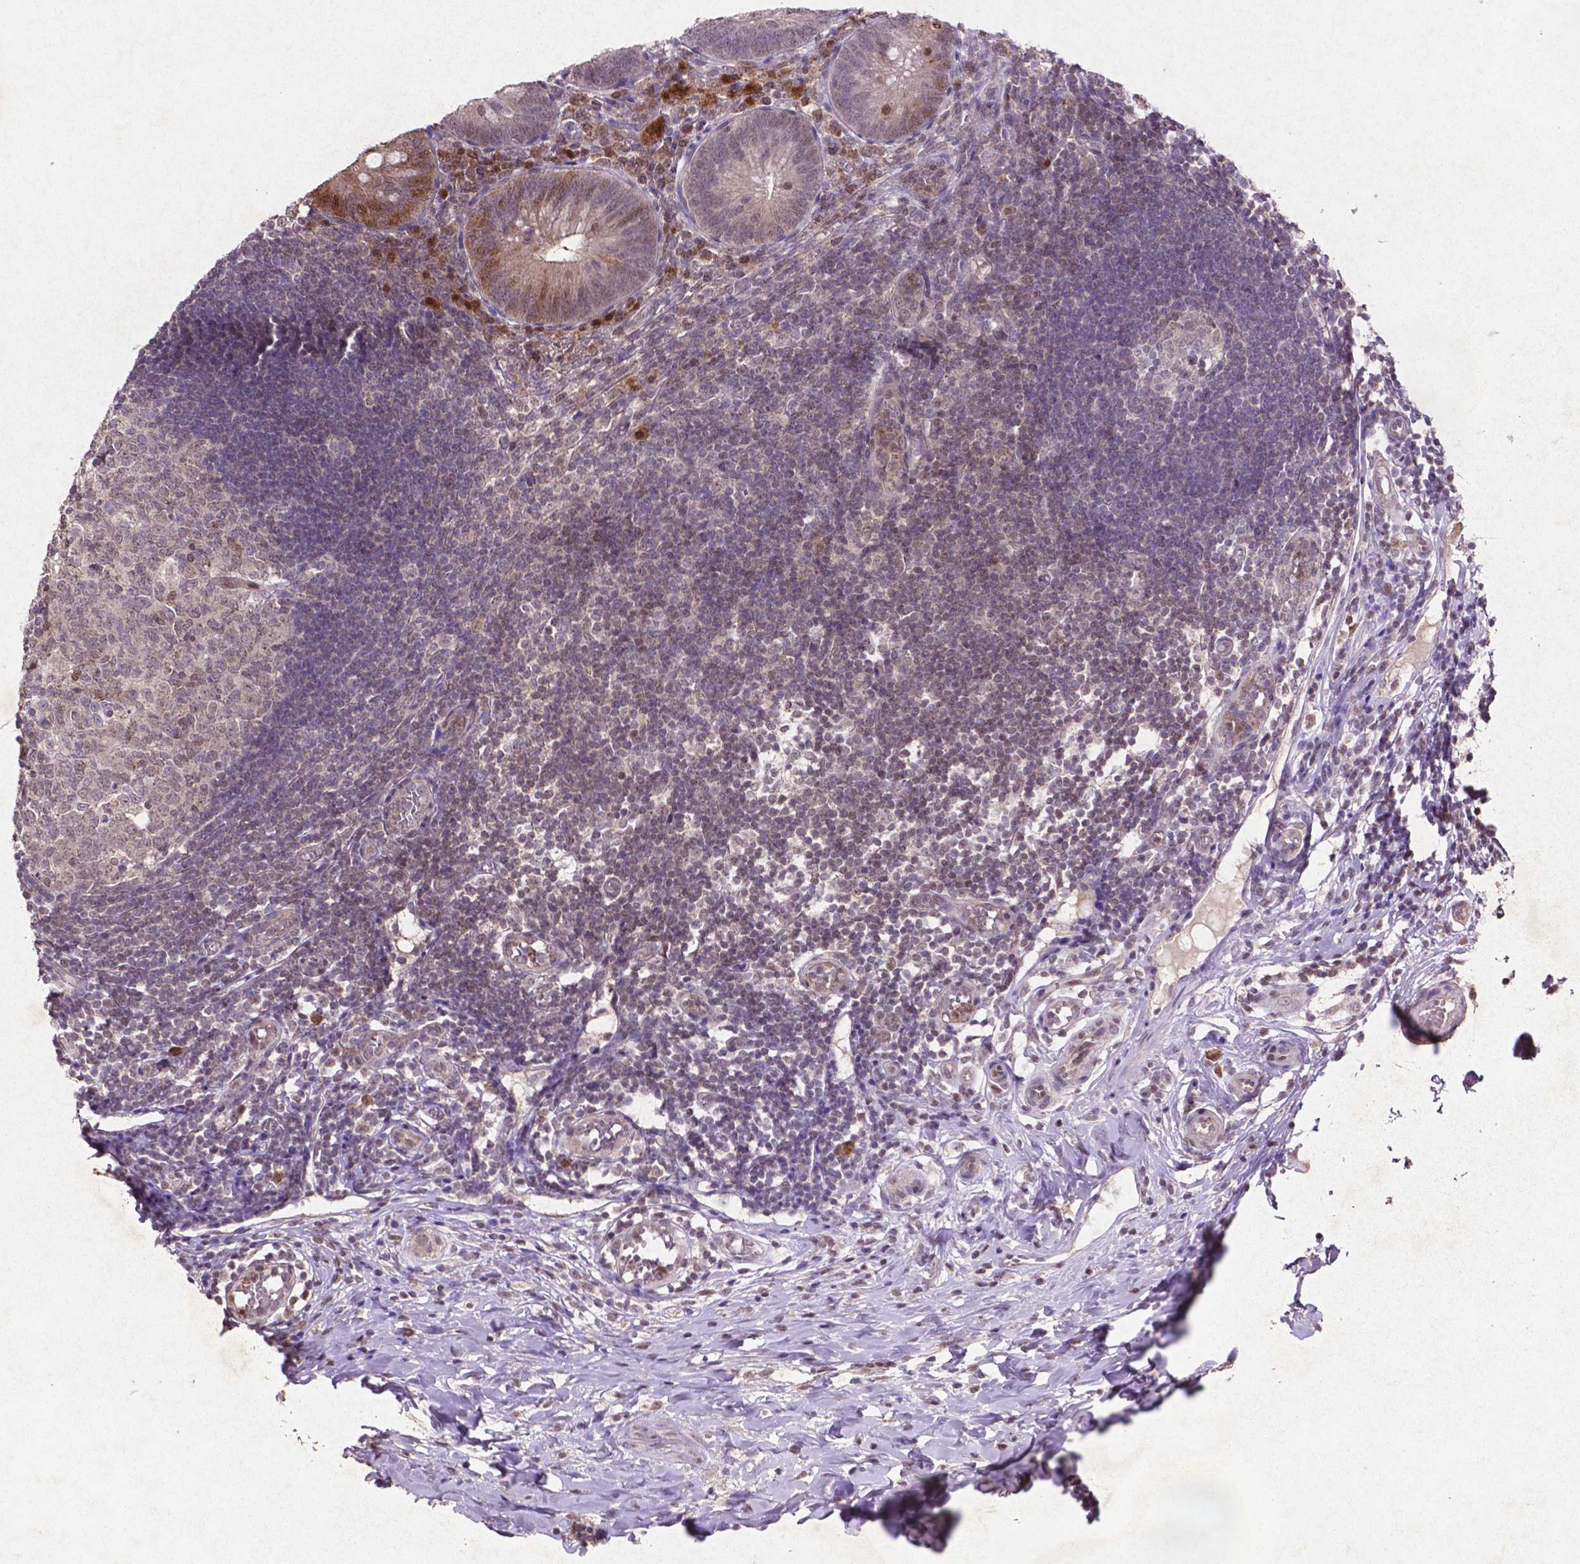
{"staining": {"intensity": "moderate", "quantity": "25%-75%", "location": "cytoplasmic/membranous"}, "tissue": "appendix", "cell_type": "Glandular cells", "image_type": "normal", "snomed": [{"axis": "morphology", "description": "Normal tissue, NOS"}, {"axis": "morphology", "description": "Inflammation, NOS"}, {"axis": "topography", "description": "Appendix"}], "caption": "An IHC image of unremarkable tissue is shown. Protein staining in brown highlights moderate cytoplasmic/membranous positivity in appendix within glandular cells. (DAB IHC with brightfield microscopy, high magnification).", "gene": "GLRX", "patient": {"sex": "male", "age": 16}}